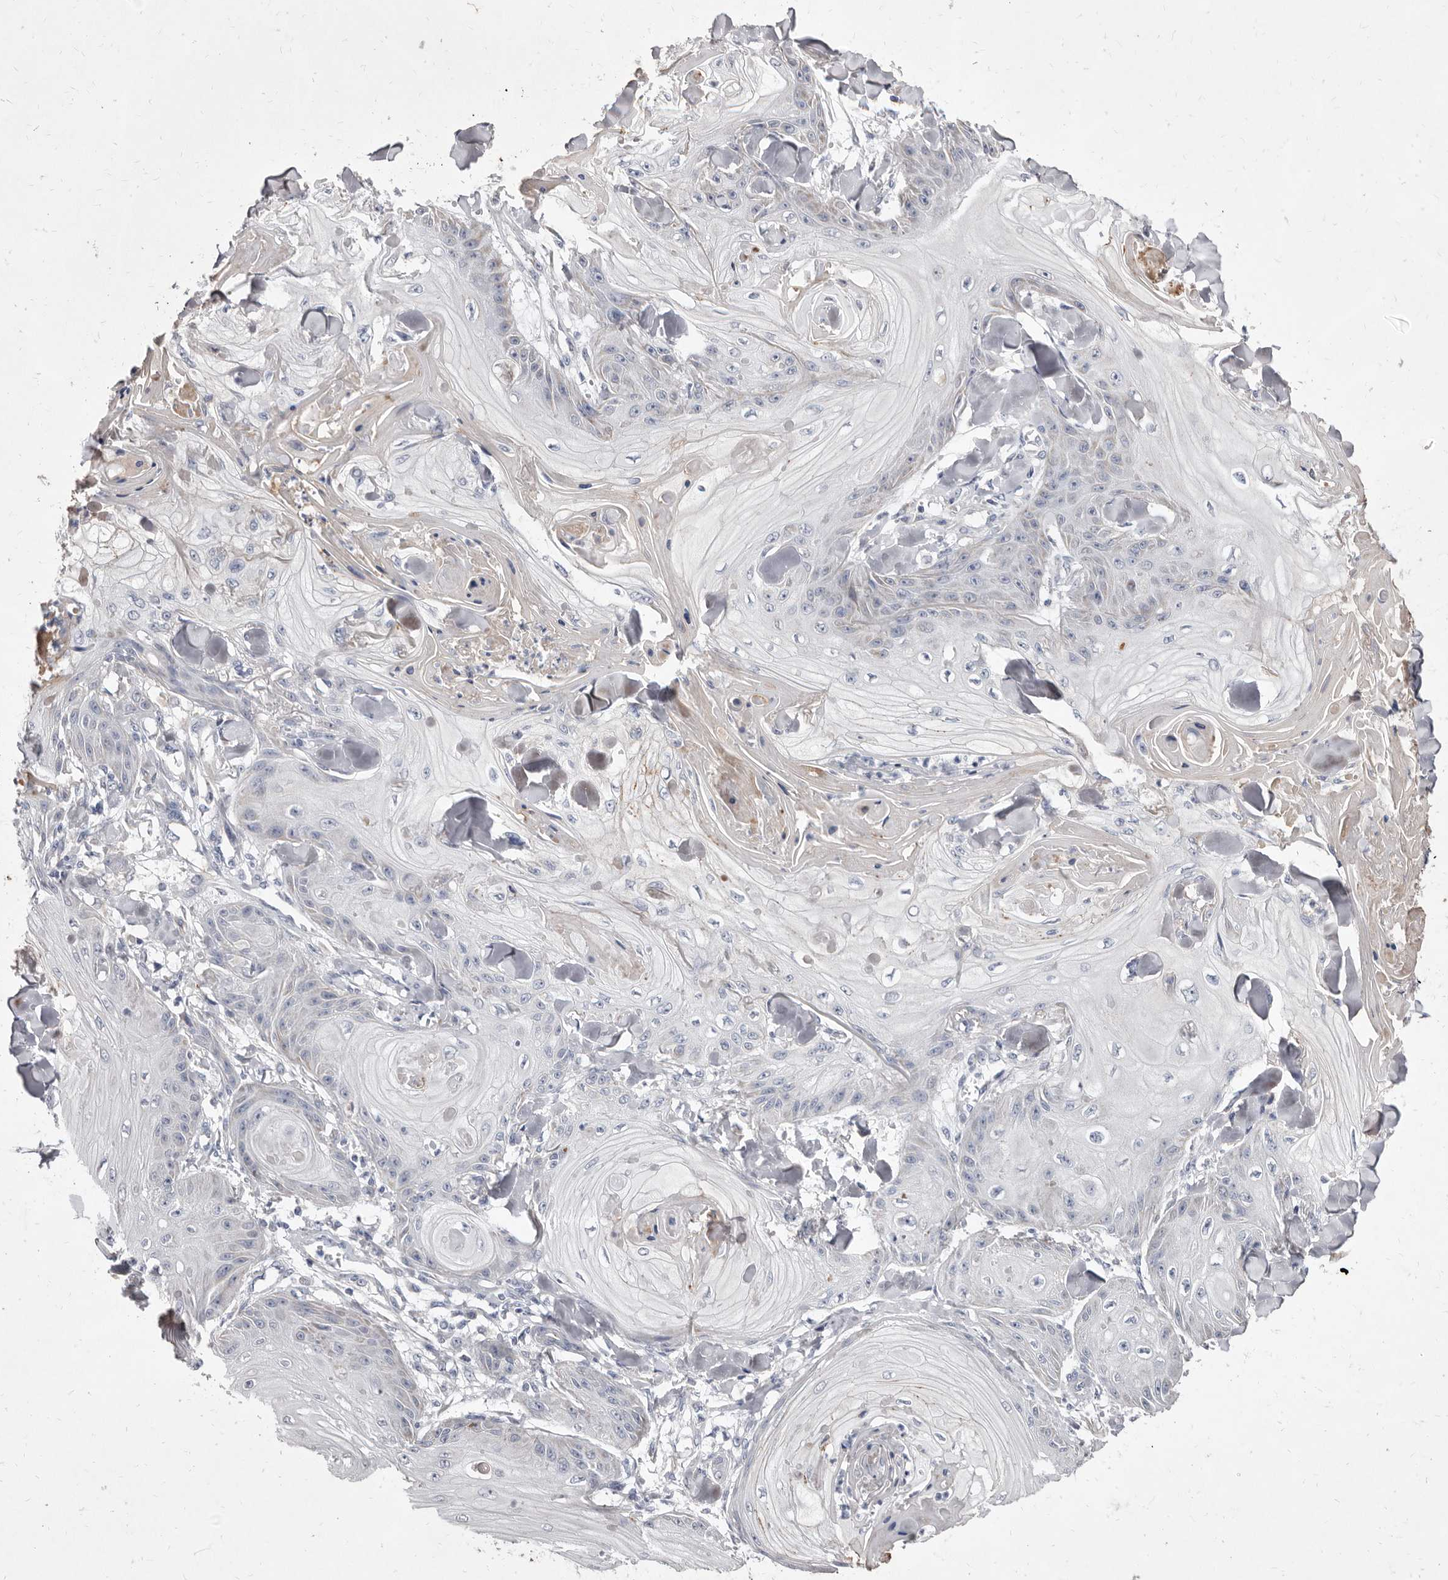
{"staining": {"intensity": "negative", "quantity": "none", "location": "none"}, "tissue": "skin cancer", "cell_type": "Tumor cells", "image_type": "cancer", "snomed": [{"axis": "morphology", "description": "Squamous cell carcinoma, NOS"}, {"axis": "topography", "description": "Skin"}], "caption": "Immunohistochemical staining of skin squamous cell carcinoma shows no significant positivity in tumor cells. The staining is performed using DAB brown chromogen with nuclei counter-stained in using hematoxylin.", "gene": "CYP2E1", "patient": {"sex": "male", "age": 74}}